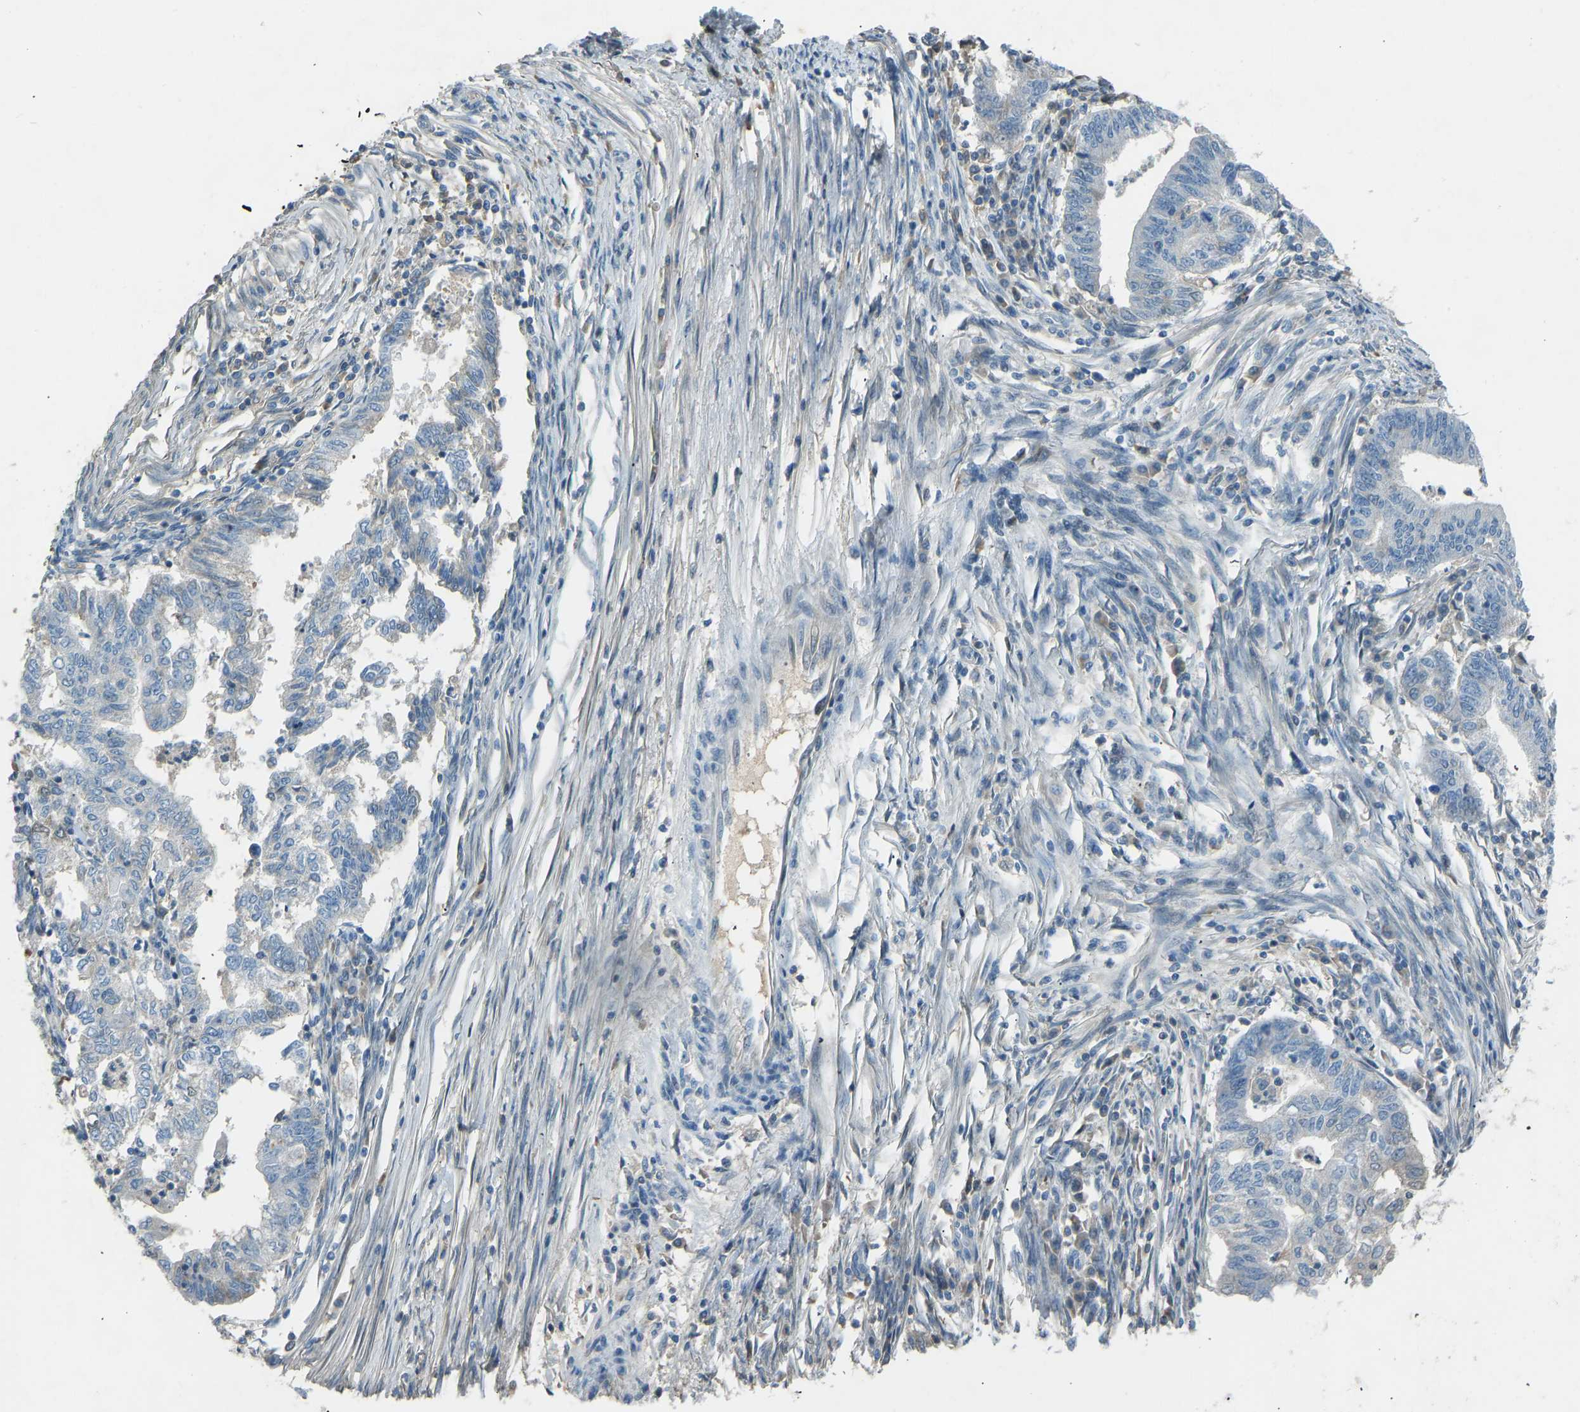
{"staining": {"intensity": "negative", "quantity": "none", "location": "none"}, "tissue": "endometrial cancer", "cell_type": "Tumor cells", "image_type": "cancer", "snomed": [{"axis": "morphology", "description": "Polyp, NOS"}, {"axis": "morphology", "description": "Adenocarcinoma, NOS"}, {"axis": "morphology", "description": "Adenoma, NOS"}, {"axis": "topography", "description": "Endometrium"}], "caption": "Histopathology image shows no significant protein positivity in tumor cells of polyp (endometrial).", "gene": "FBLN2", "patient": {"sex": "female", "age": 79}}